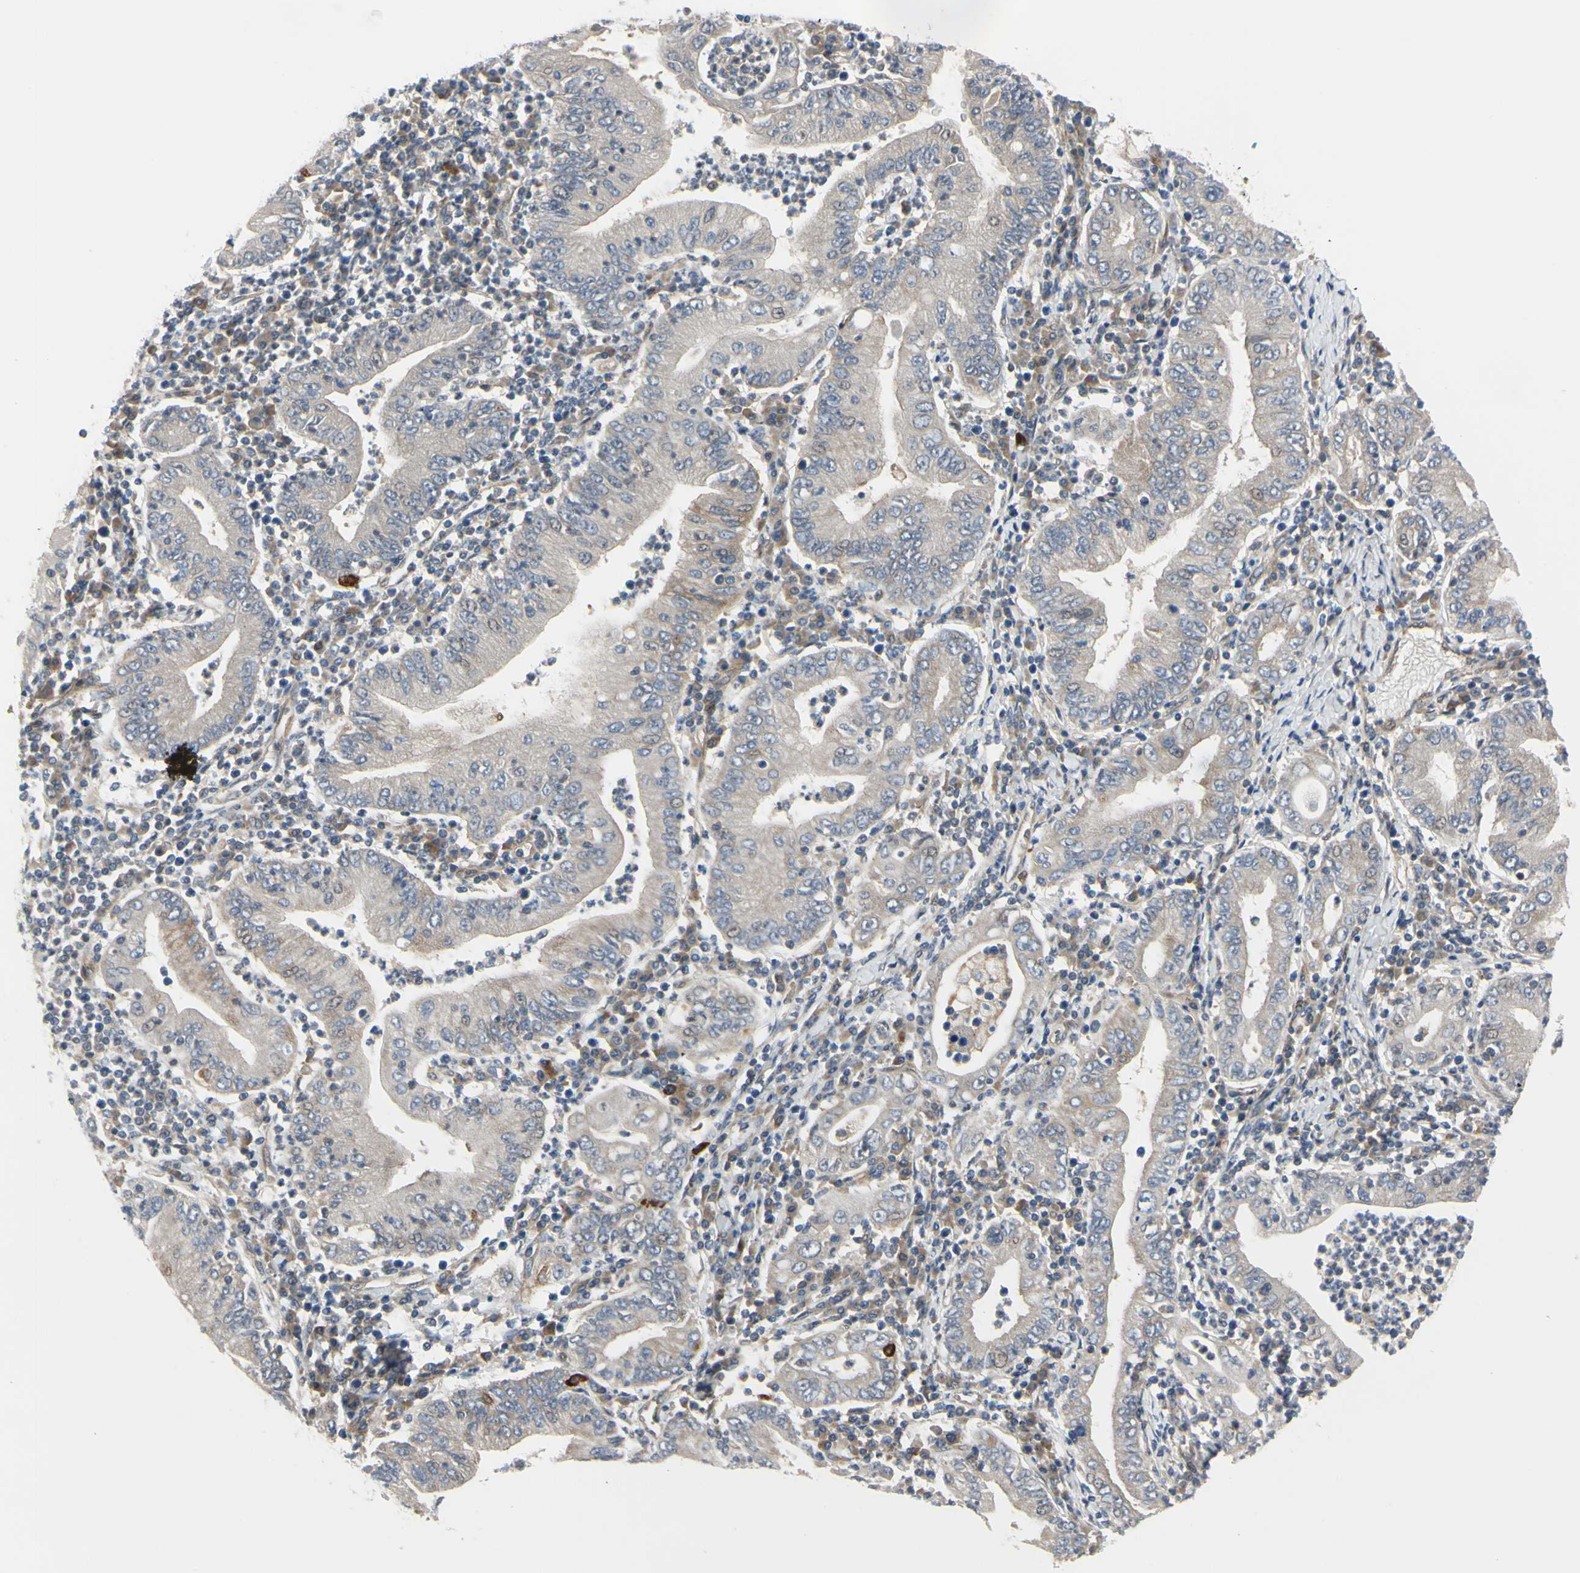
{"staining": {"intensity": "weak", "quantity": ">75%", "location": "cytoplasmic/membranous"}, "tissue": "stomach cancer", "cell_type": "Tumor cells", "image_type": "cancer", "snomed": [{"axis": "morphology", "description": "Normal tissue, NOS"}, {"axis": "morphology", "description": "Adenocarcinoma, NOS"}, {"axis": "topography", "description": "Esophagus"}, {"axis": "topography", "description": "Stomach, upper"}, {"axis": "topography", "description": "Peripheral nerve tissue"}], "caption": "Protein positivity by immunohistochemistry (IHC) demonstrates weak cytoplasmic/membranous staining in approximately >75% of tumor cells in stomach cancer (adenocarcinoma).", "gene": "COMMD9", "patient": {"sex": "male", "age": 62}}